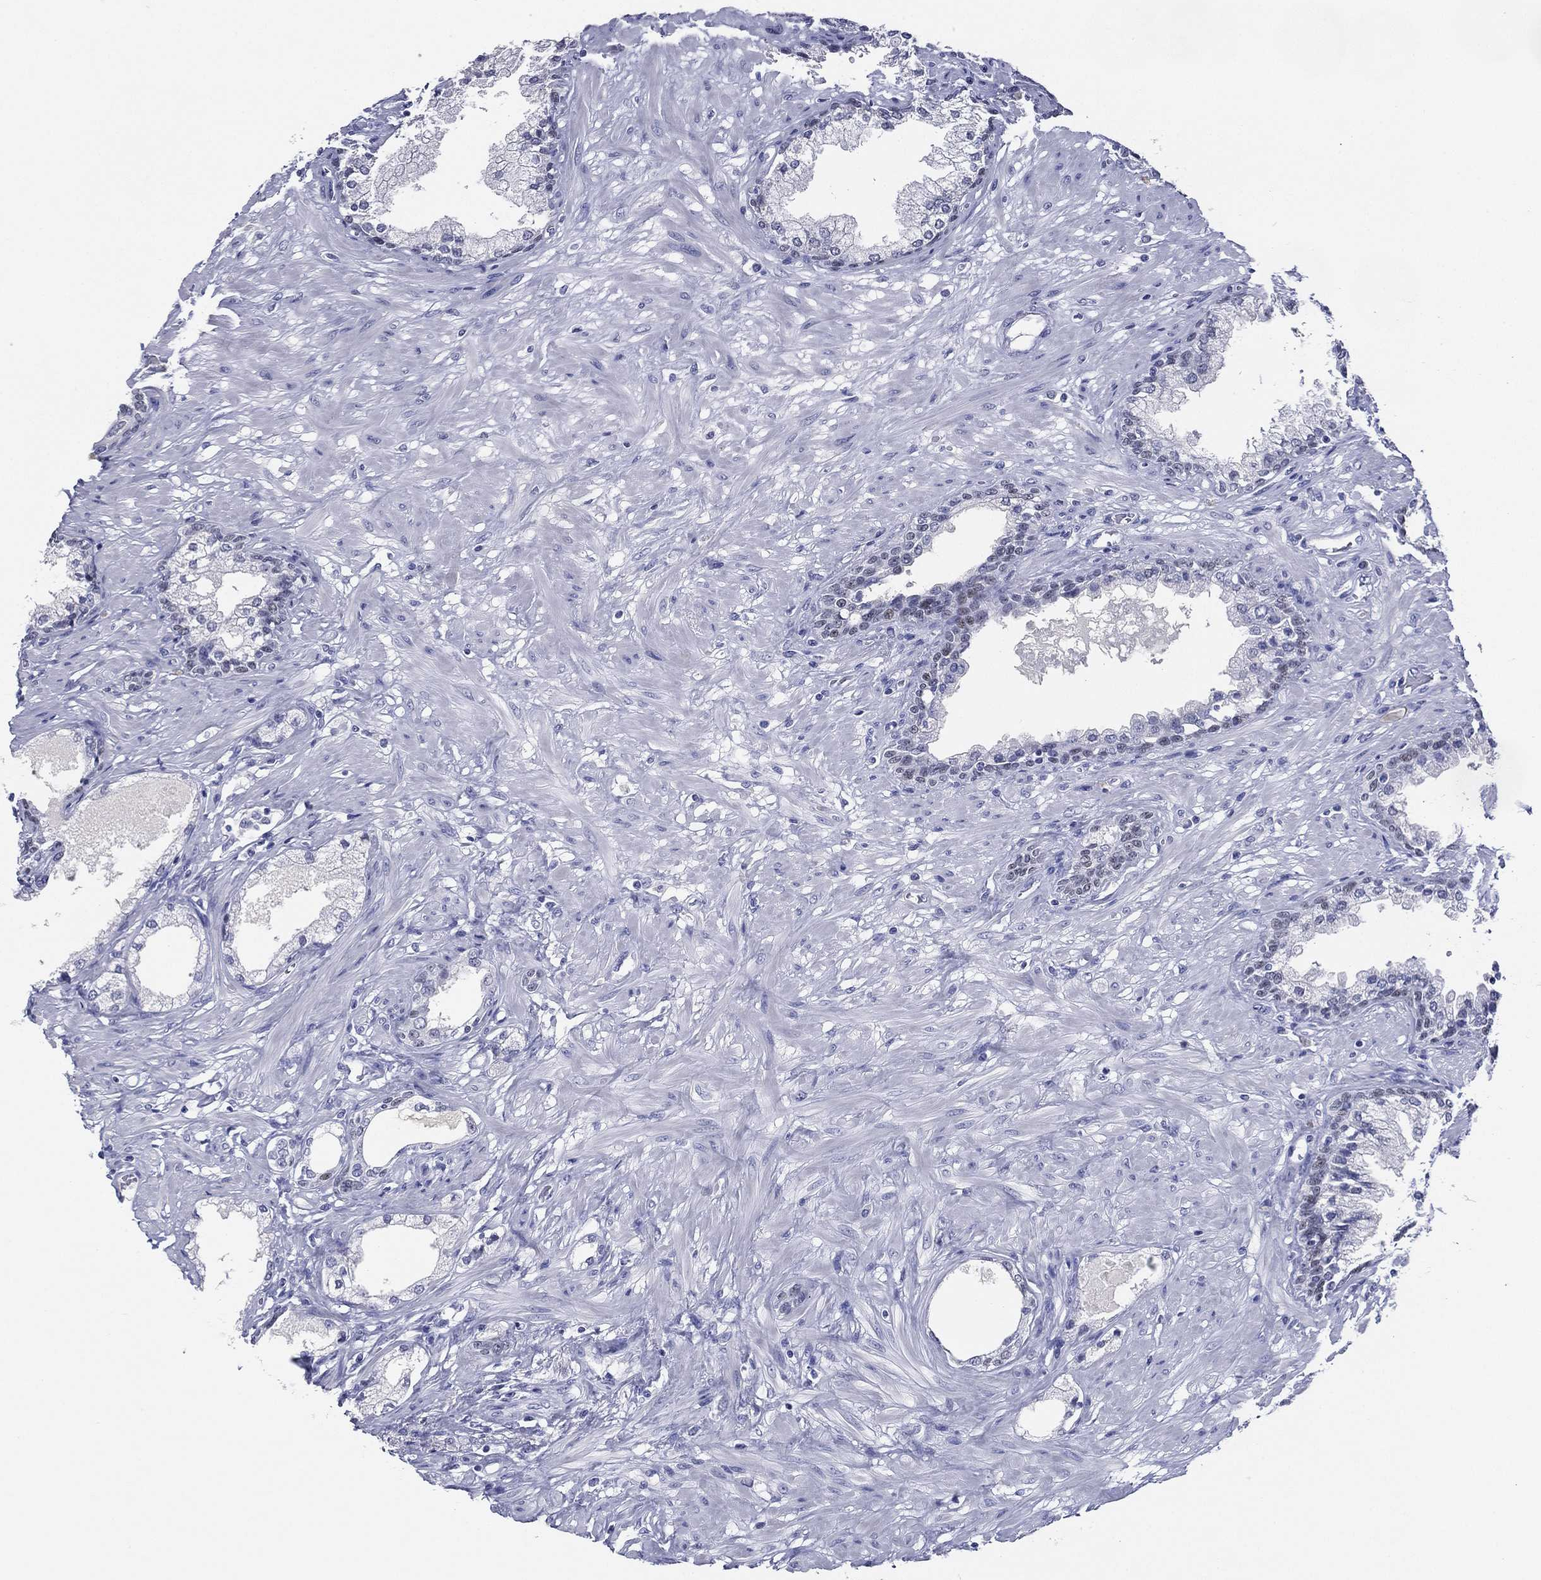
{"staining": {"intensity": "negative", "quantity": "none", "location": "none"}, "tissue": "prostate", "cell_type": "Glandular cells", "image_type": "normal", "snomed": [{"axis": "morphology", "description": "Normal tissue, NOS"}, {"axis": "topography", "description": "Prostate"}], "caption": "The micrograph reveals no significant staining in glandular cells of prostate. Brightfield microscopy of immunohistochemistry stained with DAB (3,3'-diaminobenzidine) (brown) and hematoxylin (blue), captured at high magnification.", "gene": "TFAP2A", "patient": {"sex": "male", "age": 63}}